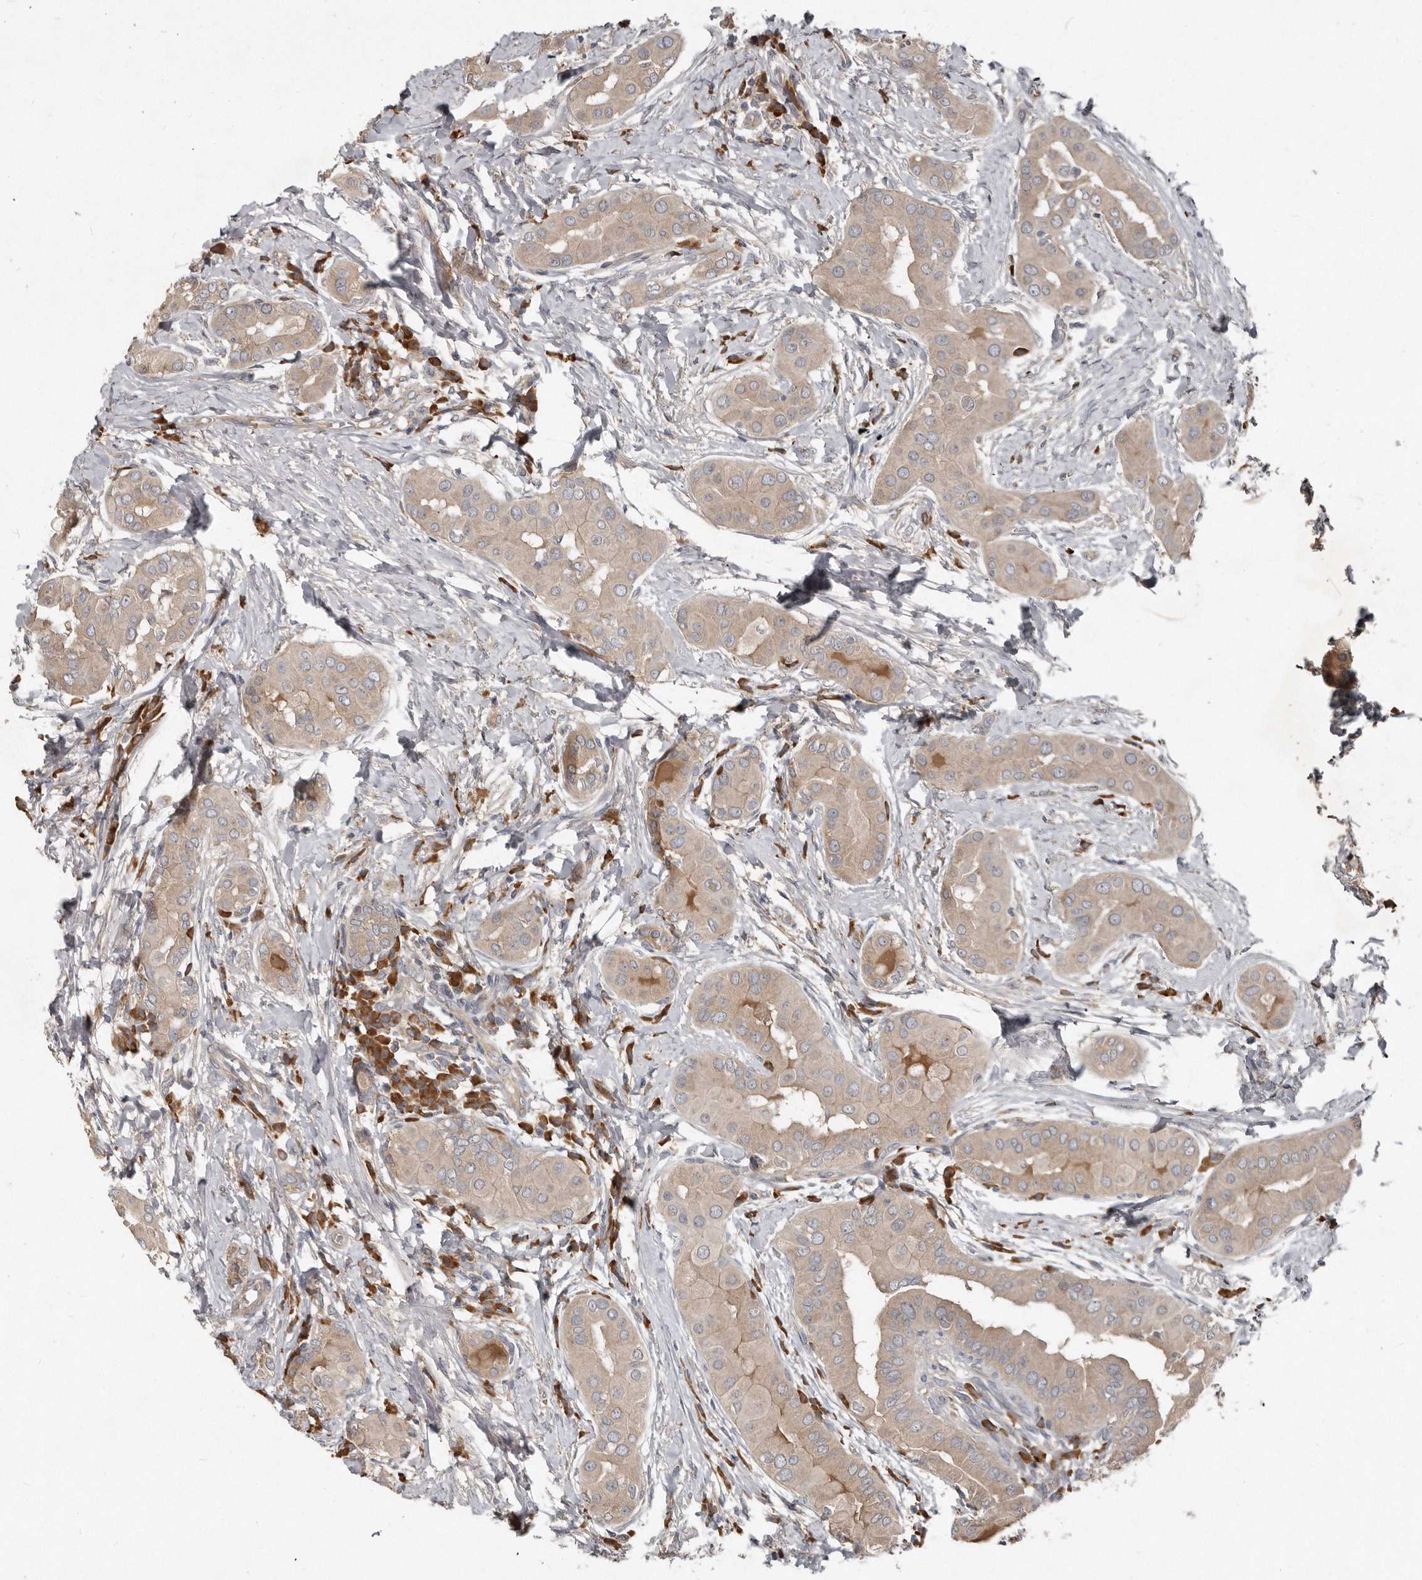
{"staining": {"intensity": "weak", "quantity": ">75%", "location": "cytoplasmic/membranous"}, "tissue": "thyroid cancer", "cell_type": "Tumor cells", "image_type": "cancer", "snomed": [{"axis": "morphology", "description": "Papillary adenocarcinoma, NOS"}, {"axis": "topography", "description": "Thyroid gland"}], "caption": "A low amount of weak cytoplasmic/membranous staining is appreciated in about >75% of tumor cells in thyroid cancer tissue. The protein of interest is shown in brown color, while the nuclei are stained blue.", "gene": "AKNAD1", "patient": {"sex": "male", "age": 33}}